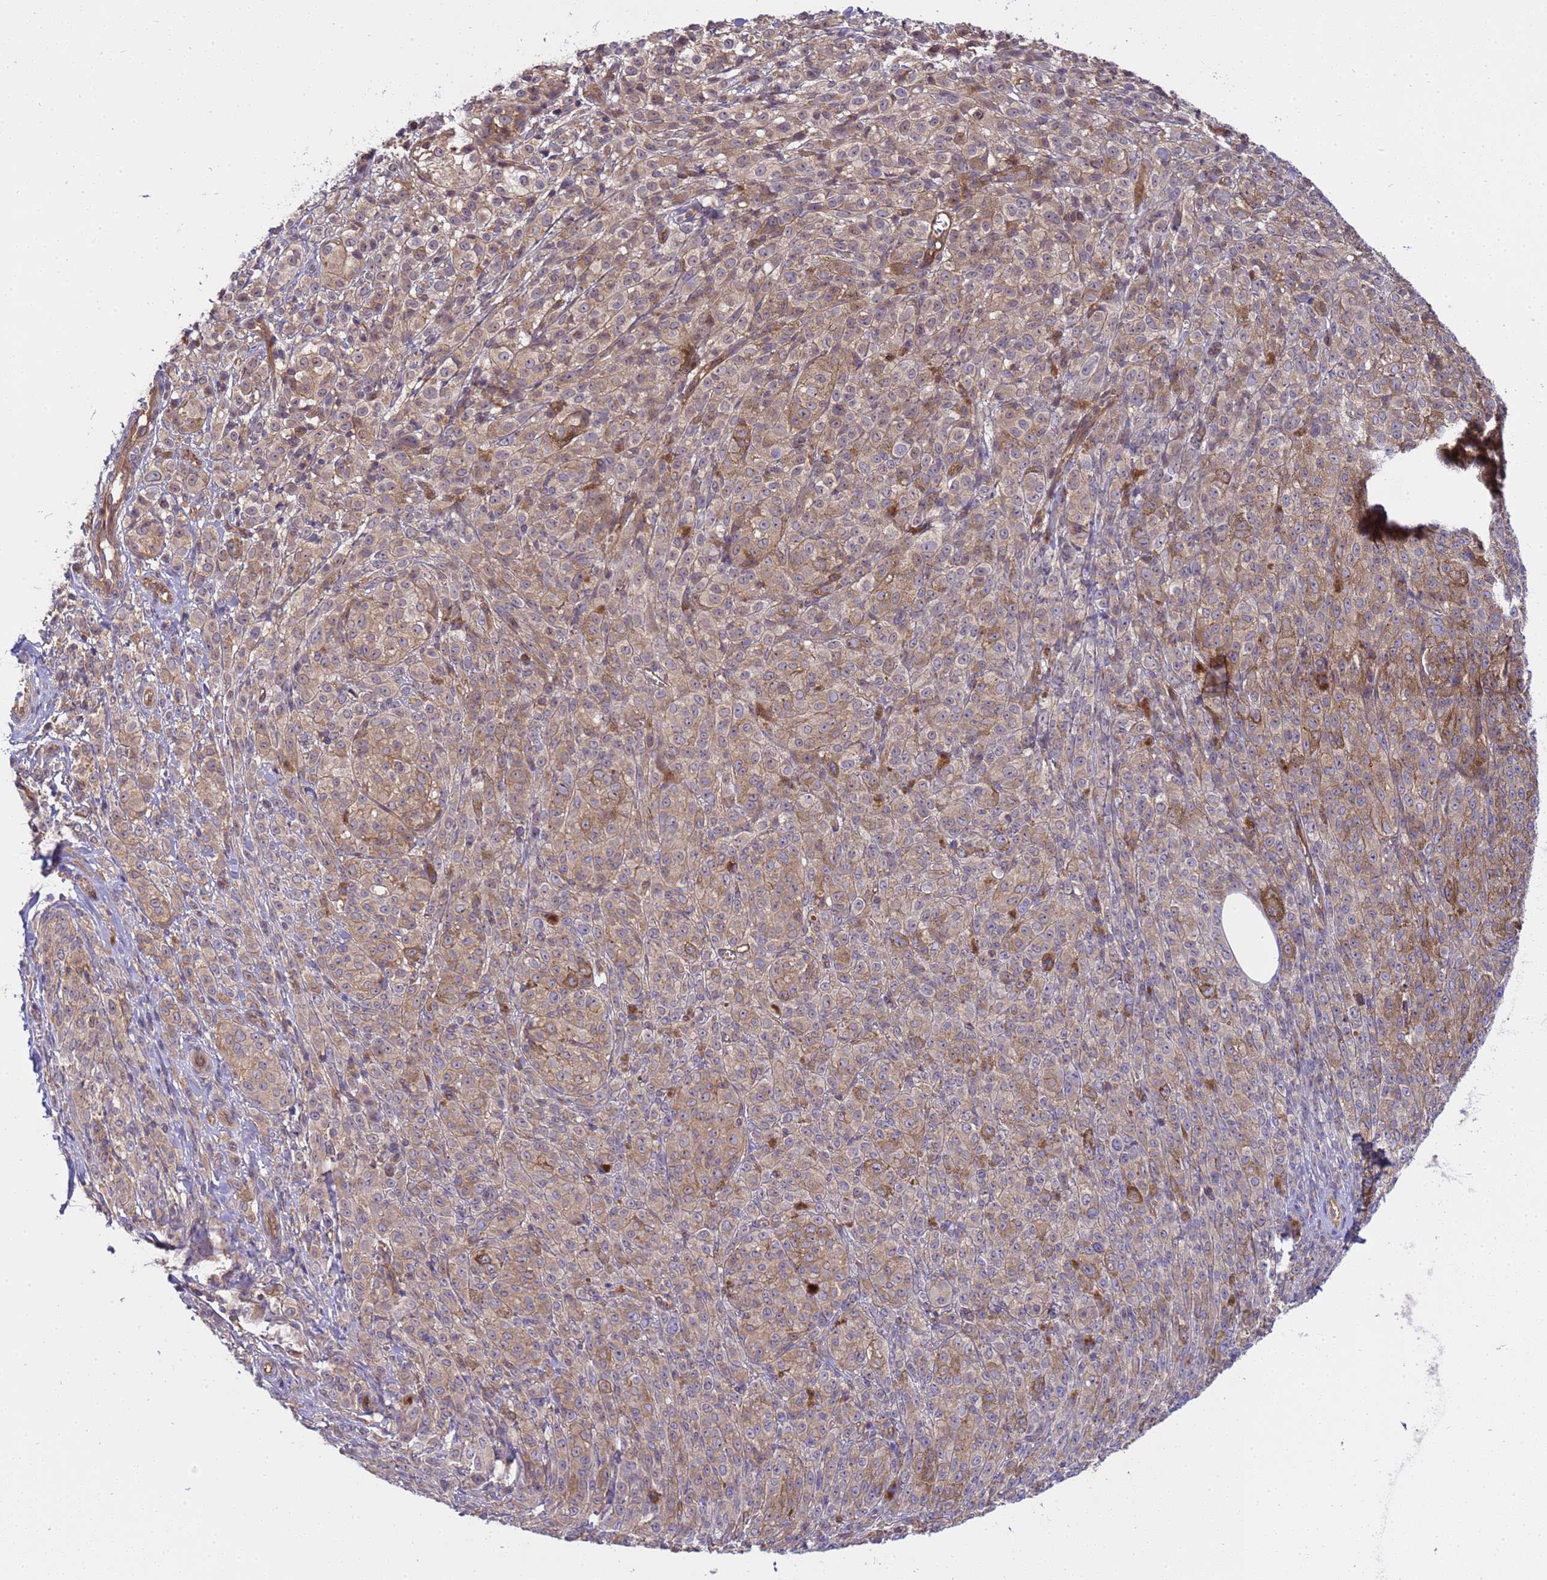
{"staining": {"intensity": "moderate", "quantity": "25%-75%", "location": "cytoplasmic/membranous"}, "tissue": "melanoma", "cell_type": "Tumor cells", "image_type": "cancer", "snomed": [{"axis": "morphology", "description": "Malignant melanoma, NOS"}, {"axis": "topography", "description": "Skin"}], "caption": "IHC micrograph of neoplastic tissue: malignant melanoma stained using IHC reveals medium levels of moderate protein expression localized specifically in the cytoplasmic/membranous of tumor cells, appearing as a cytoplasmic/membranous brown color.", "gene": "SMCO3", "patient": {"sex": "female", "age": 52}}